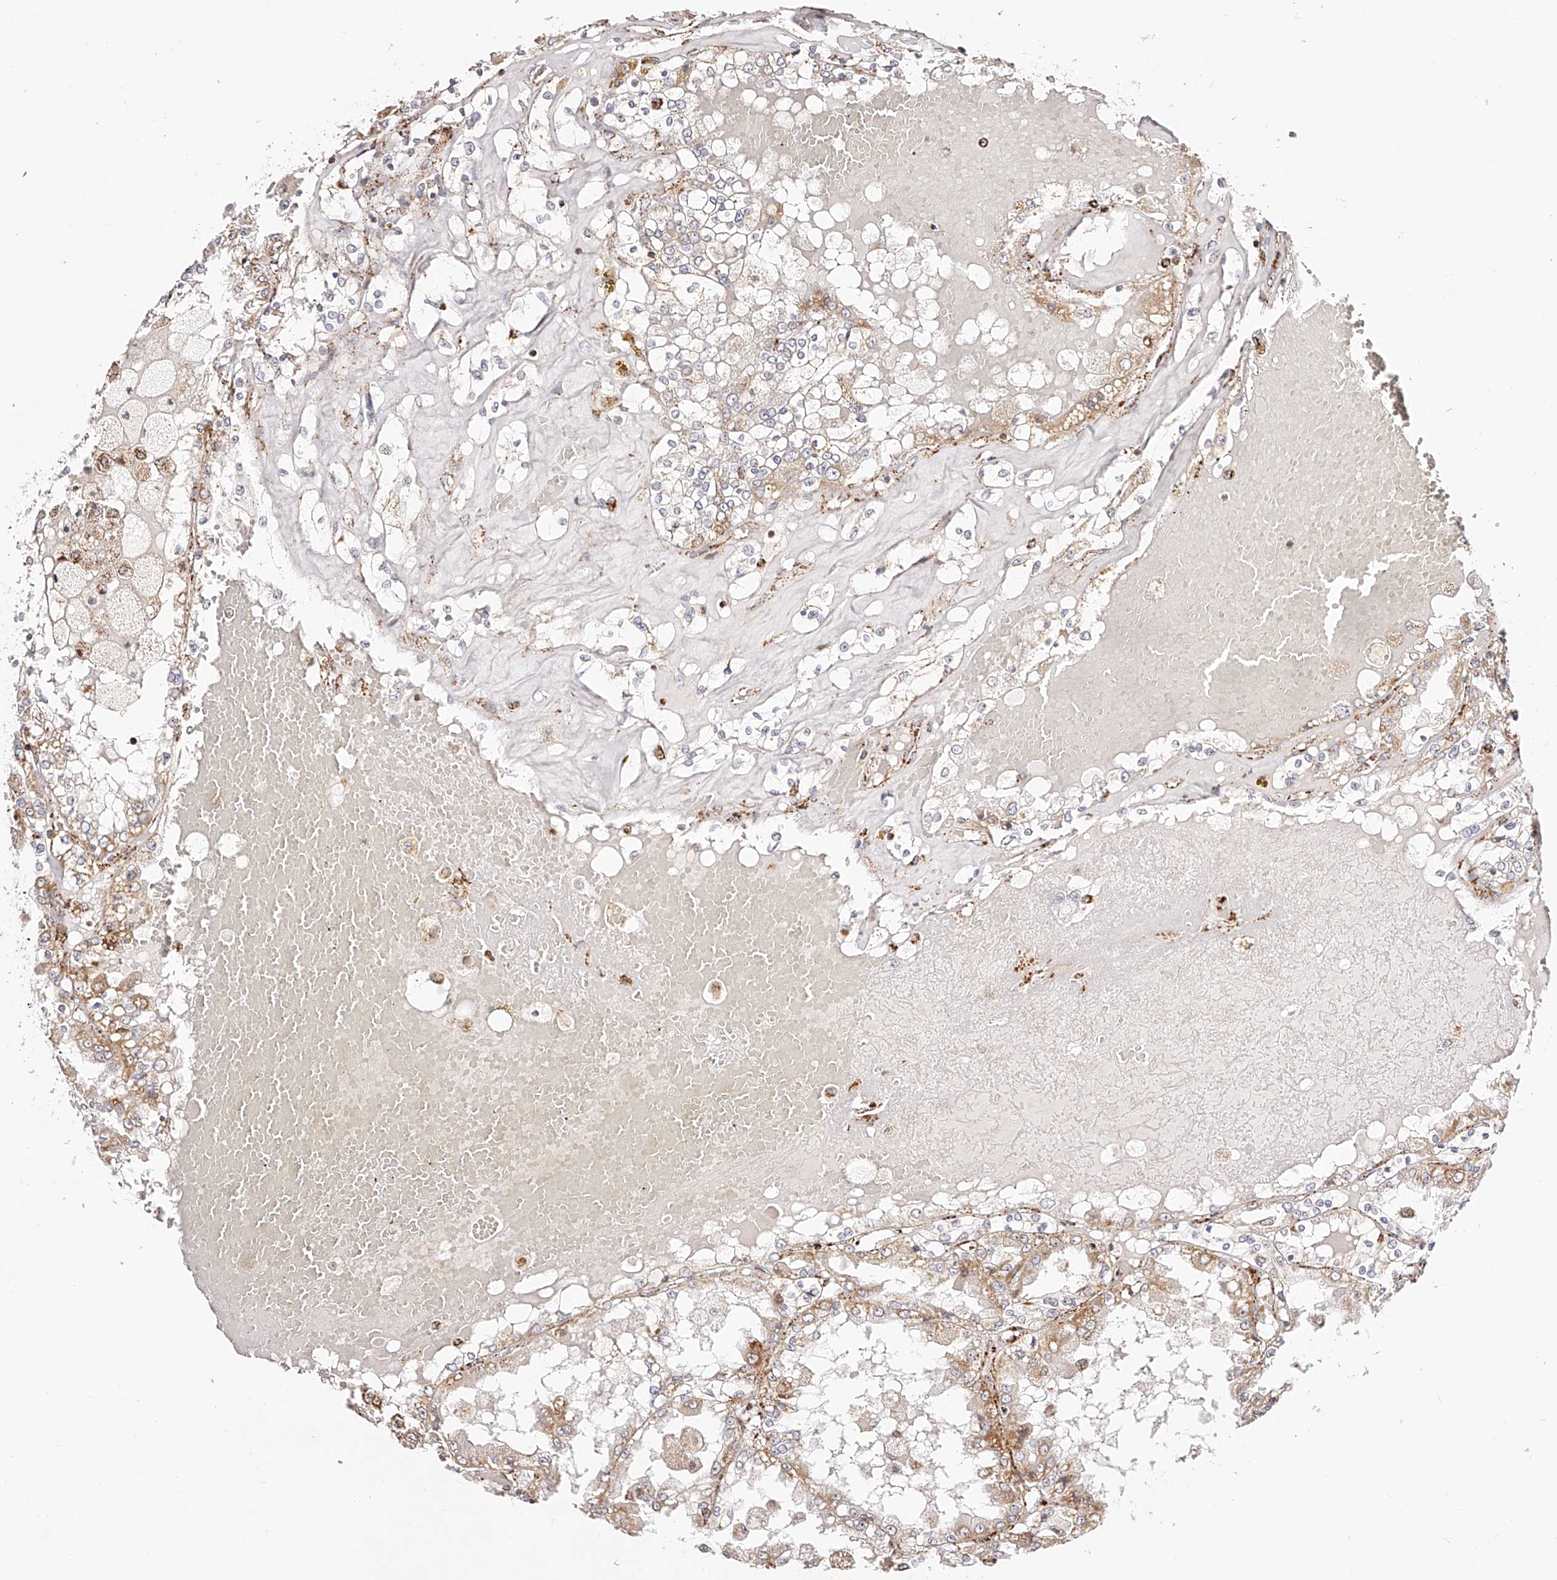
{"staining": {"intensity": "moderate", "quantity": ">75%", "location": "cytoplasmic/membranous"}, "tissue": "renal cancer", "cell_type": "Tumor cells", "image_type": "cancer", "snomed": [{"axis": "morphology", "description": "Adenocarcinoma, NOS"}, {"axis": "topography", "description": "Kidney"}], "caption": "Immunohistochemical staining of renal cancer (adenocarcinoma) reveals medium levels of moderate cytoplasmic/membranous protein positivity in approximately >75% of tumor cells.", "gene": "NDUFV3", "patient": {"sex": "female", "age": 56}}